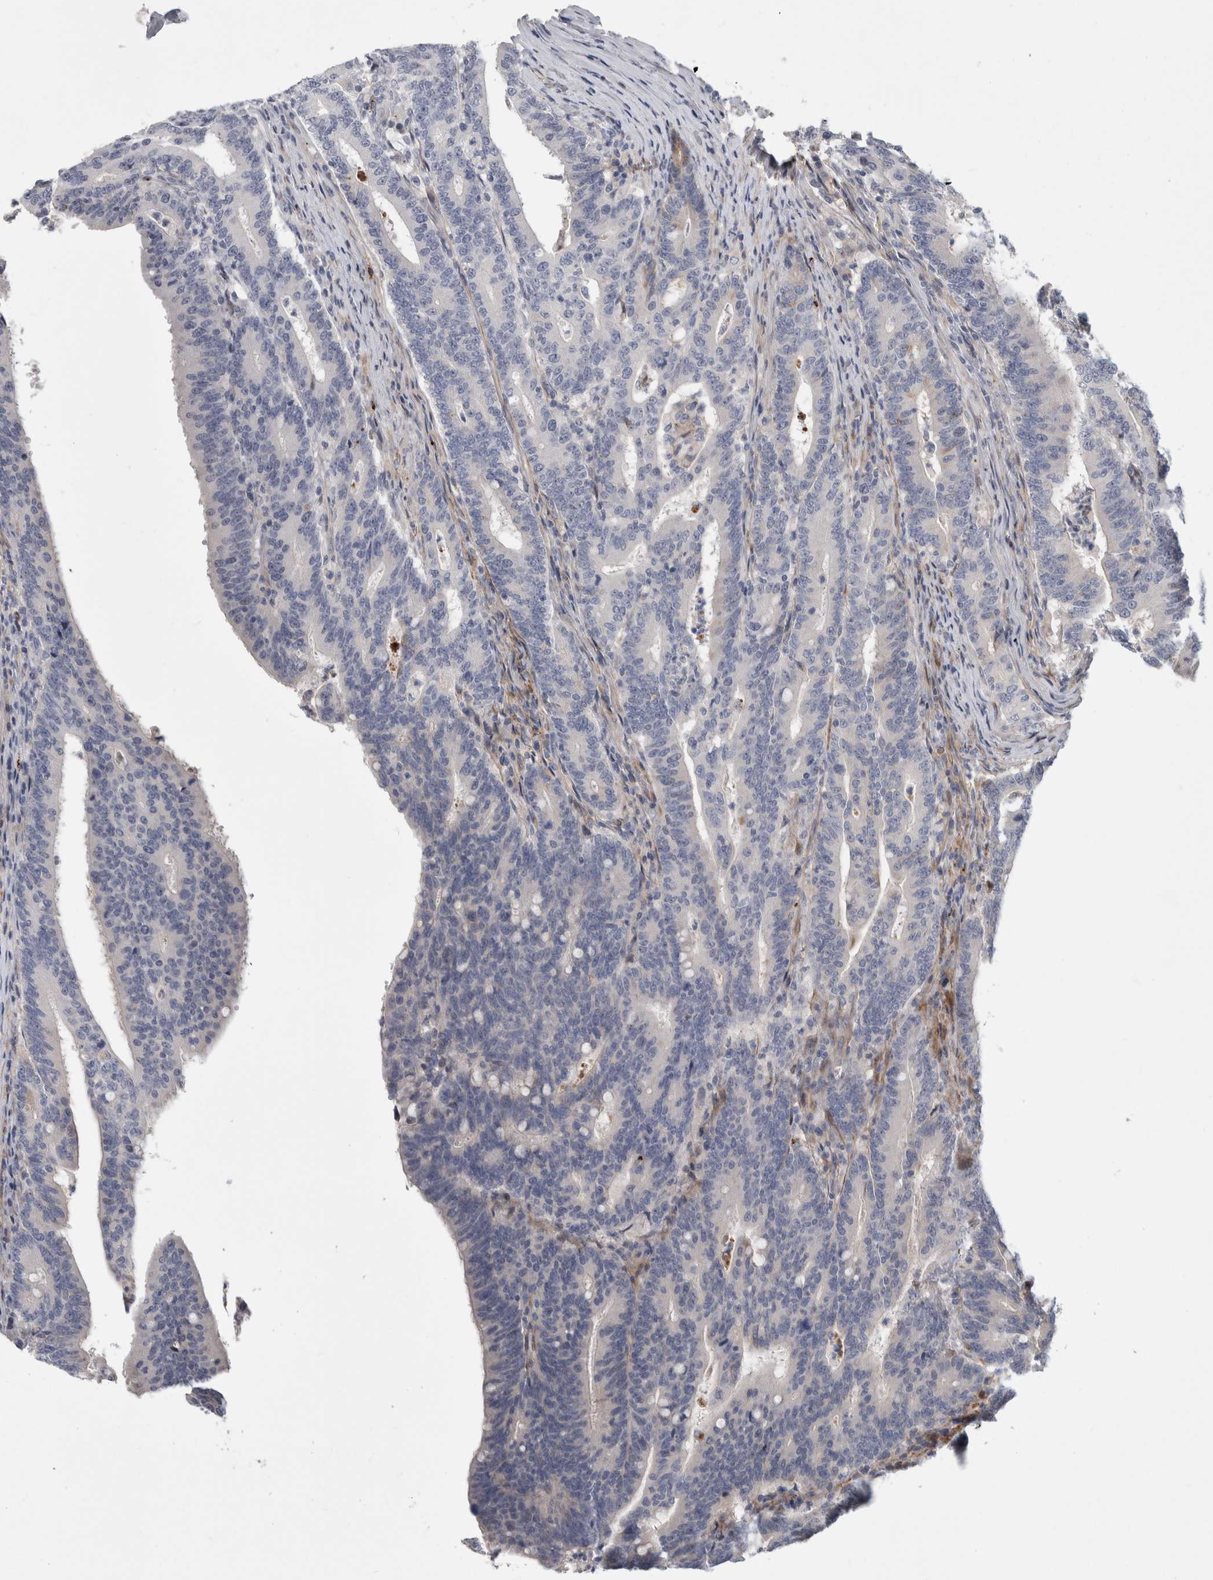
{"staining": {"intensity": "negative", "quantity": "none", "location": "none"}, "tissue": "colorectal cancer", "cell_type": "Tumor cells", "image_type": "cancer", "snomed": [{"axis": "morphology", "description": "Adenocarcinoma, NOS"}, {"axis": "topography", "description": "Colon"}], "caption": "Protein analysis of colorectal adenocarcinoma shows no significant staining in tumor cells.", "gene": "PSMG3", "patient": {"sex": "female", "age": 66}}